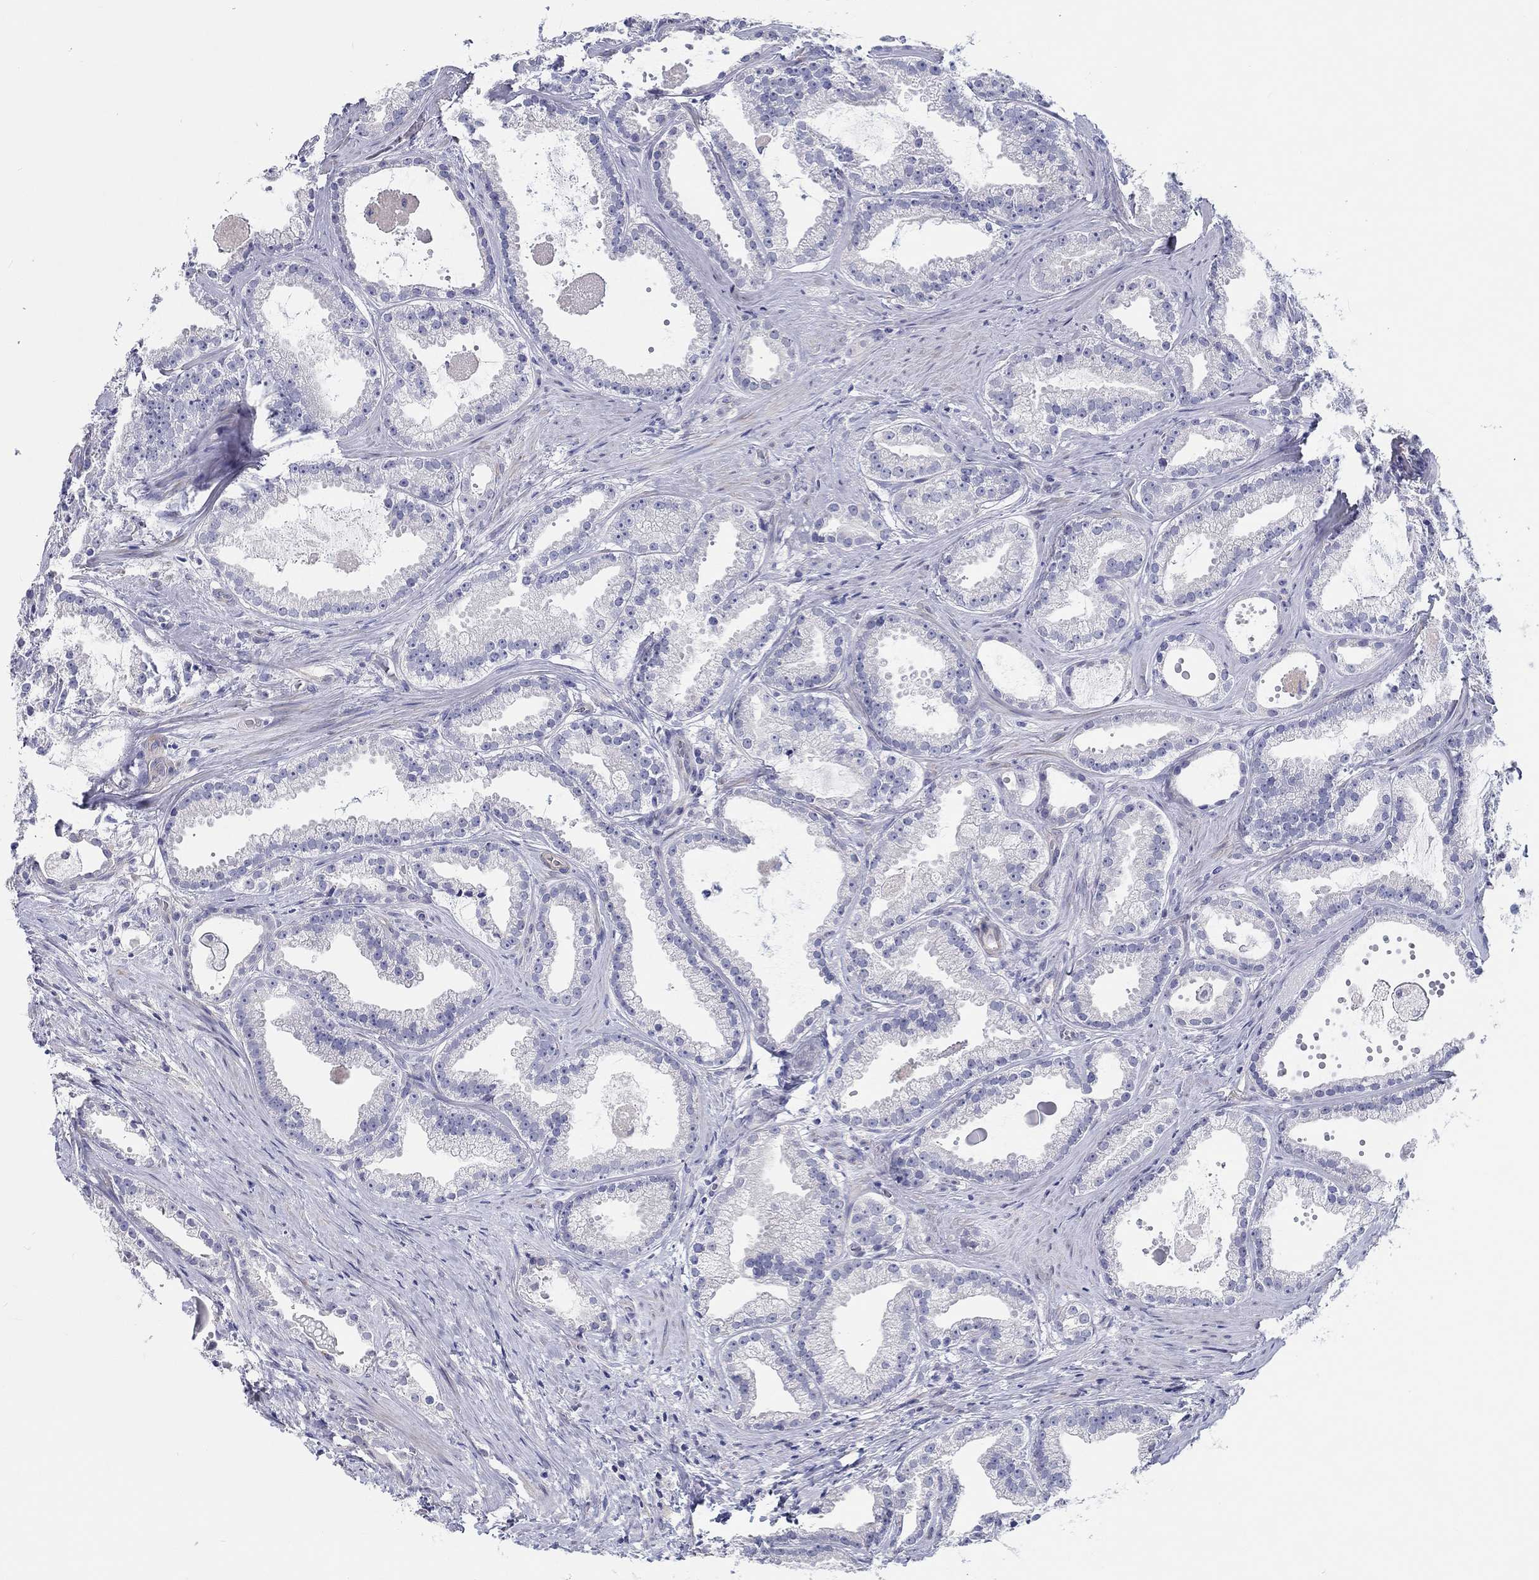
{"staining": {"intensity": "negative", "quantity": "none", "location": "none"}, "tissue": "prostate cancer", "cell_type": "Tumor cells", "image_type": "cancer", "snomed": [{"axis": "morphology", "description": "Adenocarcinoma, NOS"}, {"axis": "morphology", "description": "Adenocarcinoma, High grade"}, {"axis": "topography", "description": "Prostate"}], "caption": "An IHC photomicrograph of prostate adenocarcinoma (high-grade) is shown. There is no staining in tumor cells of prostate adenocarcinoma (high-grade).", "gene": "CRYGD", "patient": {"sex": "male", "age": 64}}